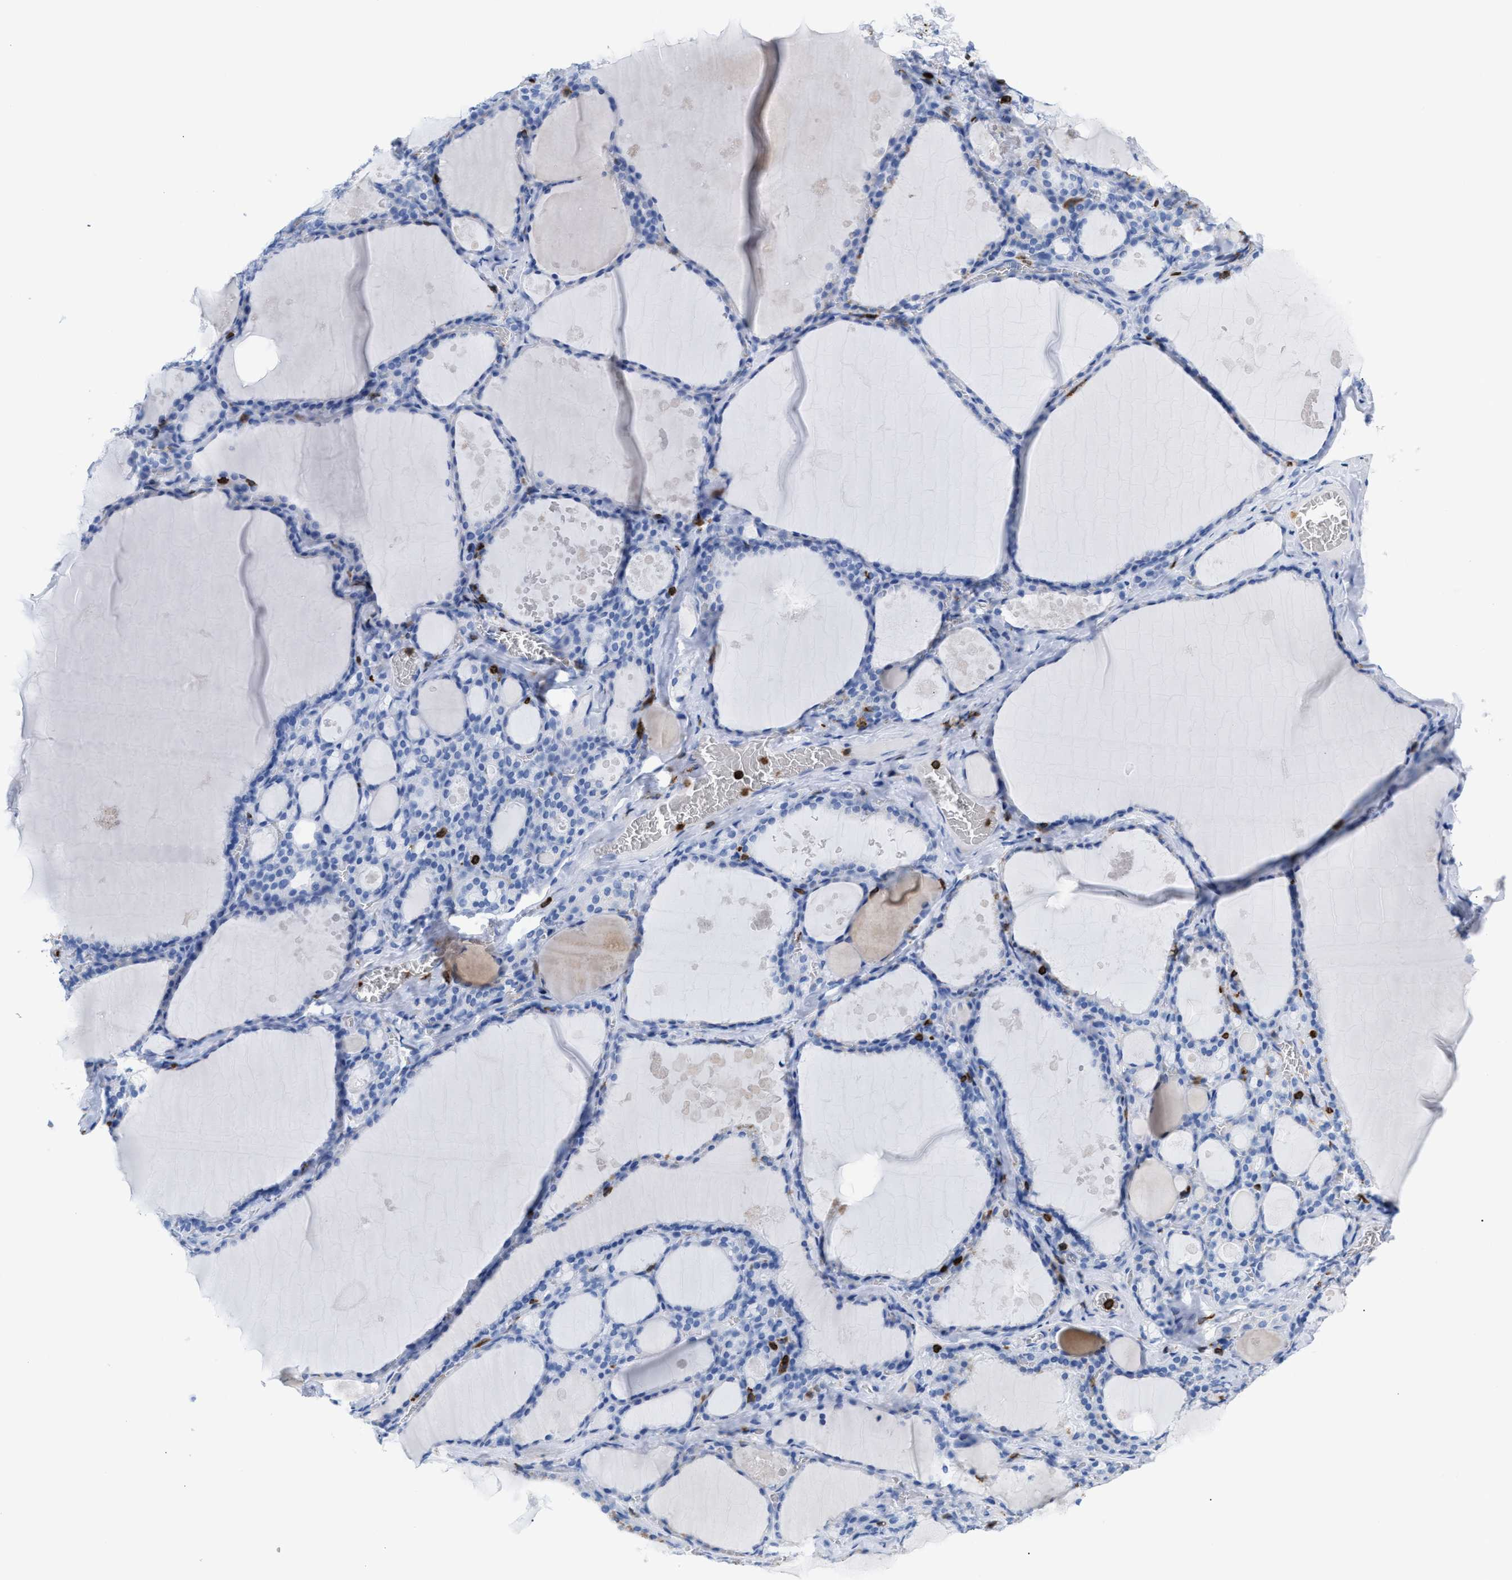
{"staining": {"intensity": "negative", "quantity": "none", "location": "none"}, "tissue": "thyroid gland", "cell_type": "Glandular cells", "image_type": "normal", "snomed": [{"axis": "morphology", "description": "Normal tissue, NOS"}, {"axis": "topography", "description": "Thyroid gland"}], "caption": "This is a histopathology image of immunohistochemistry (IHC) staining of benign thyroid gland, which shows no staining in glandular cells.", "gene": "LCP1", "patient": {"sex": "male", "age": 56}}